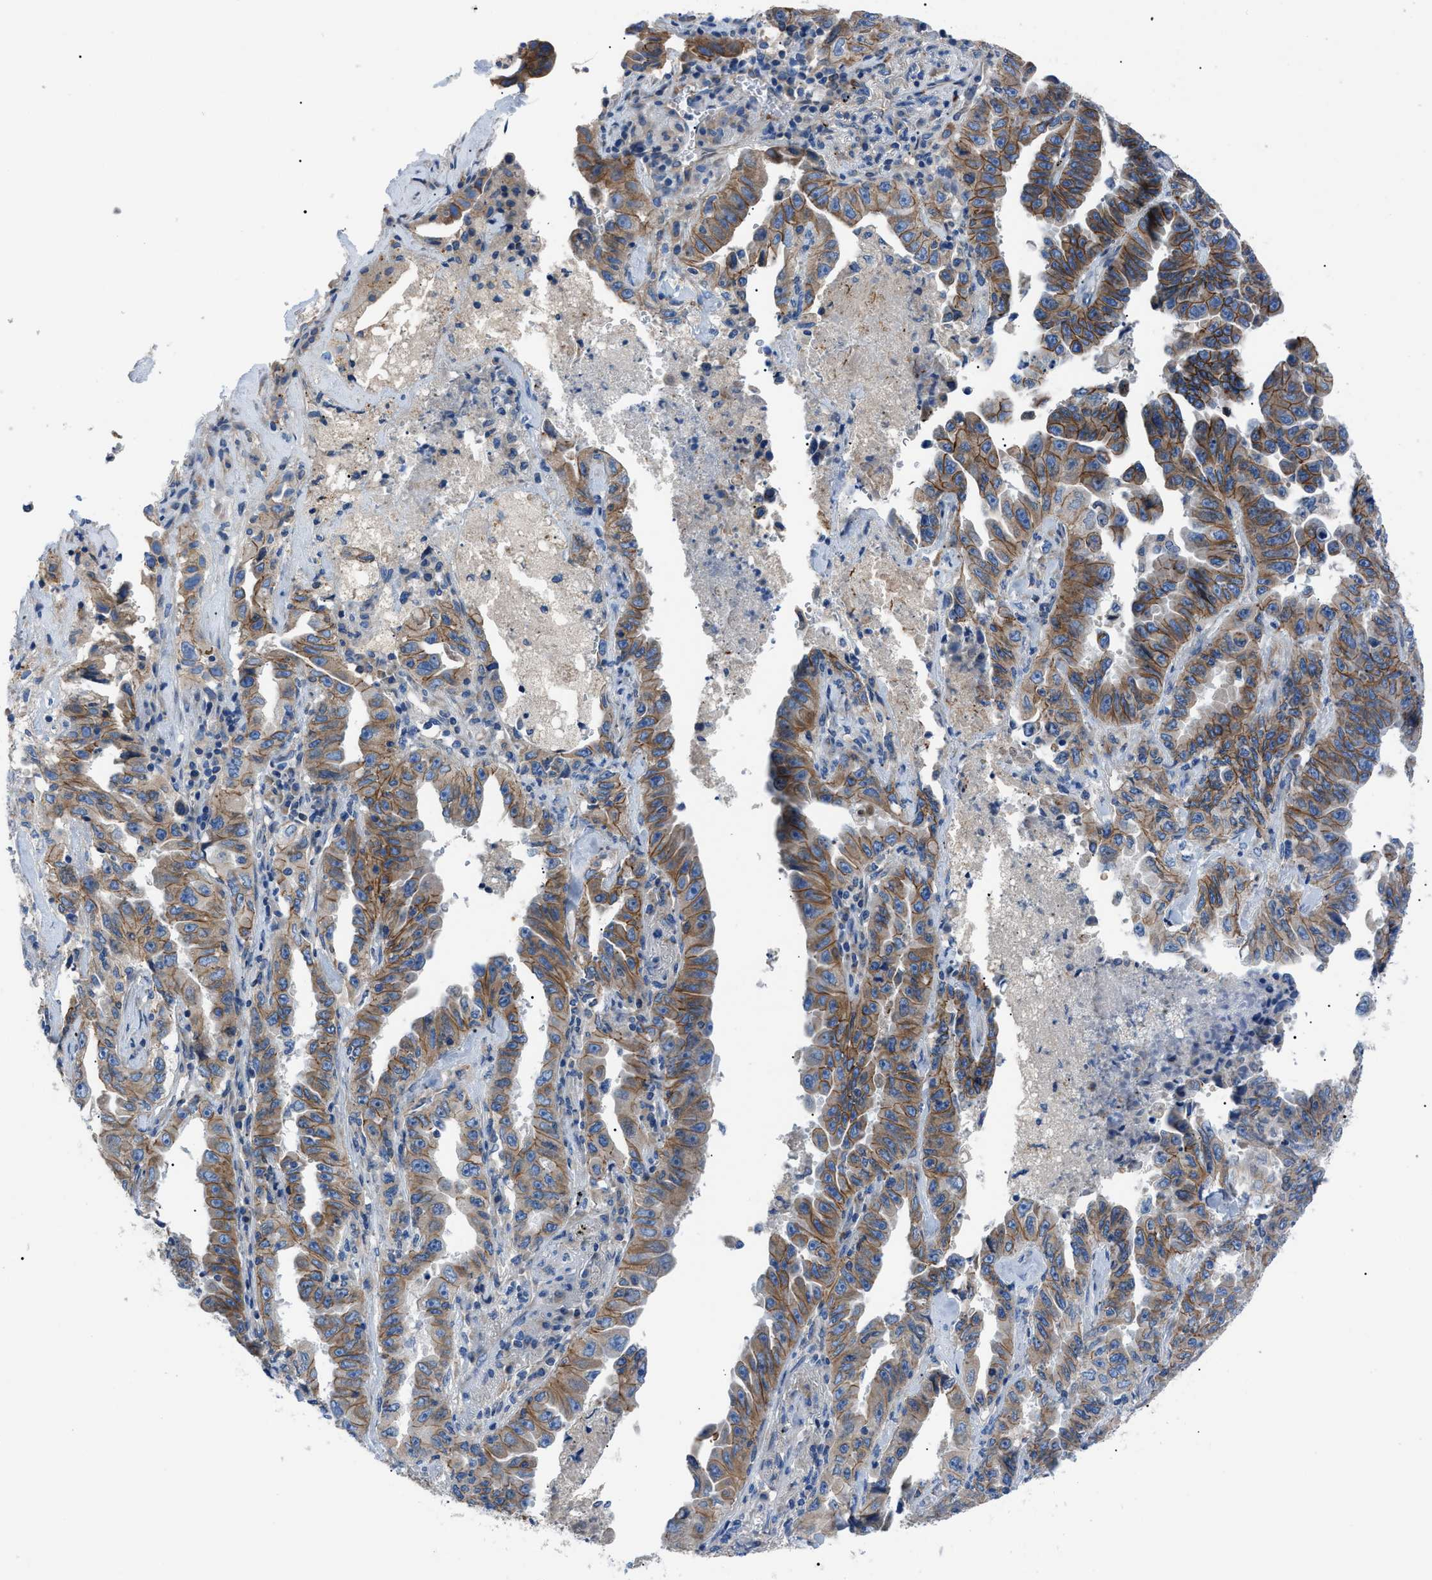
{"staining": {"intensity": "moderate", "quantity": ">75%", "location": "cytoplasmic/membranous"}, "tissue": "lung cancer", "cell_type": "Tumor cells", "image_type": "cancer", "snomed": [{"axis": "morphology", "description": "Adenocarcinoma, NOS"}, {"axis": "topography", "description": "Lung"}], "caption": "Immunohistochemical staining of lung cancer shows medium levels of moderate cytoplasmic/membranous positivity in approximately >75% of tumor cells.", "gene": "ZDHHC24", "patient": {"sex": "female", "age": 51}}